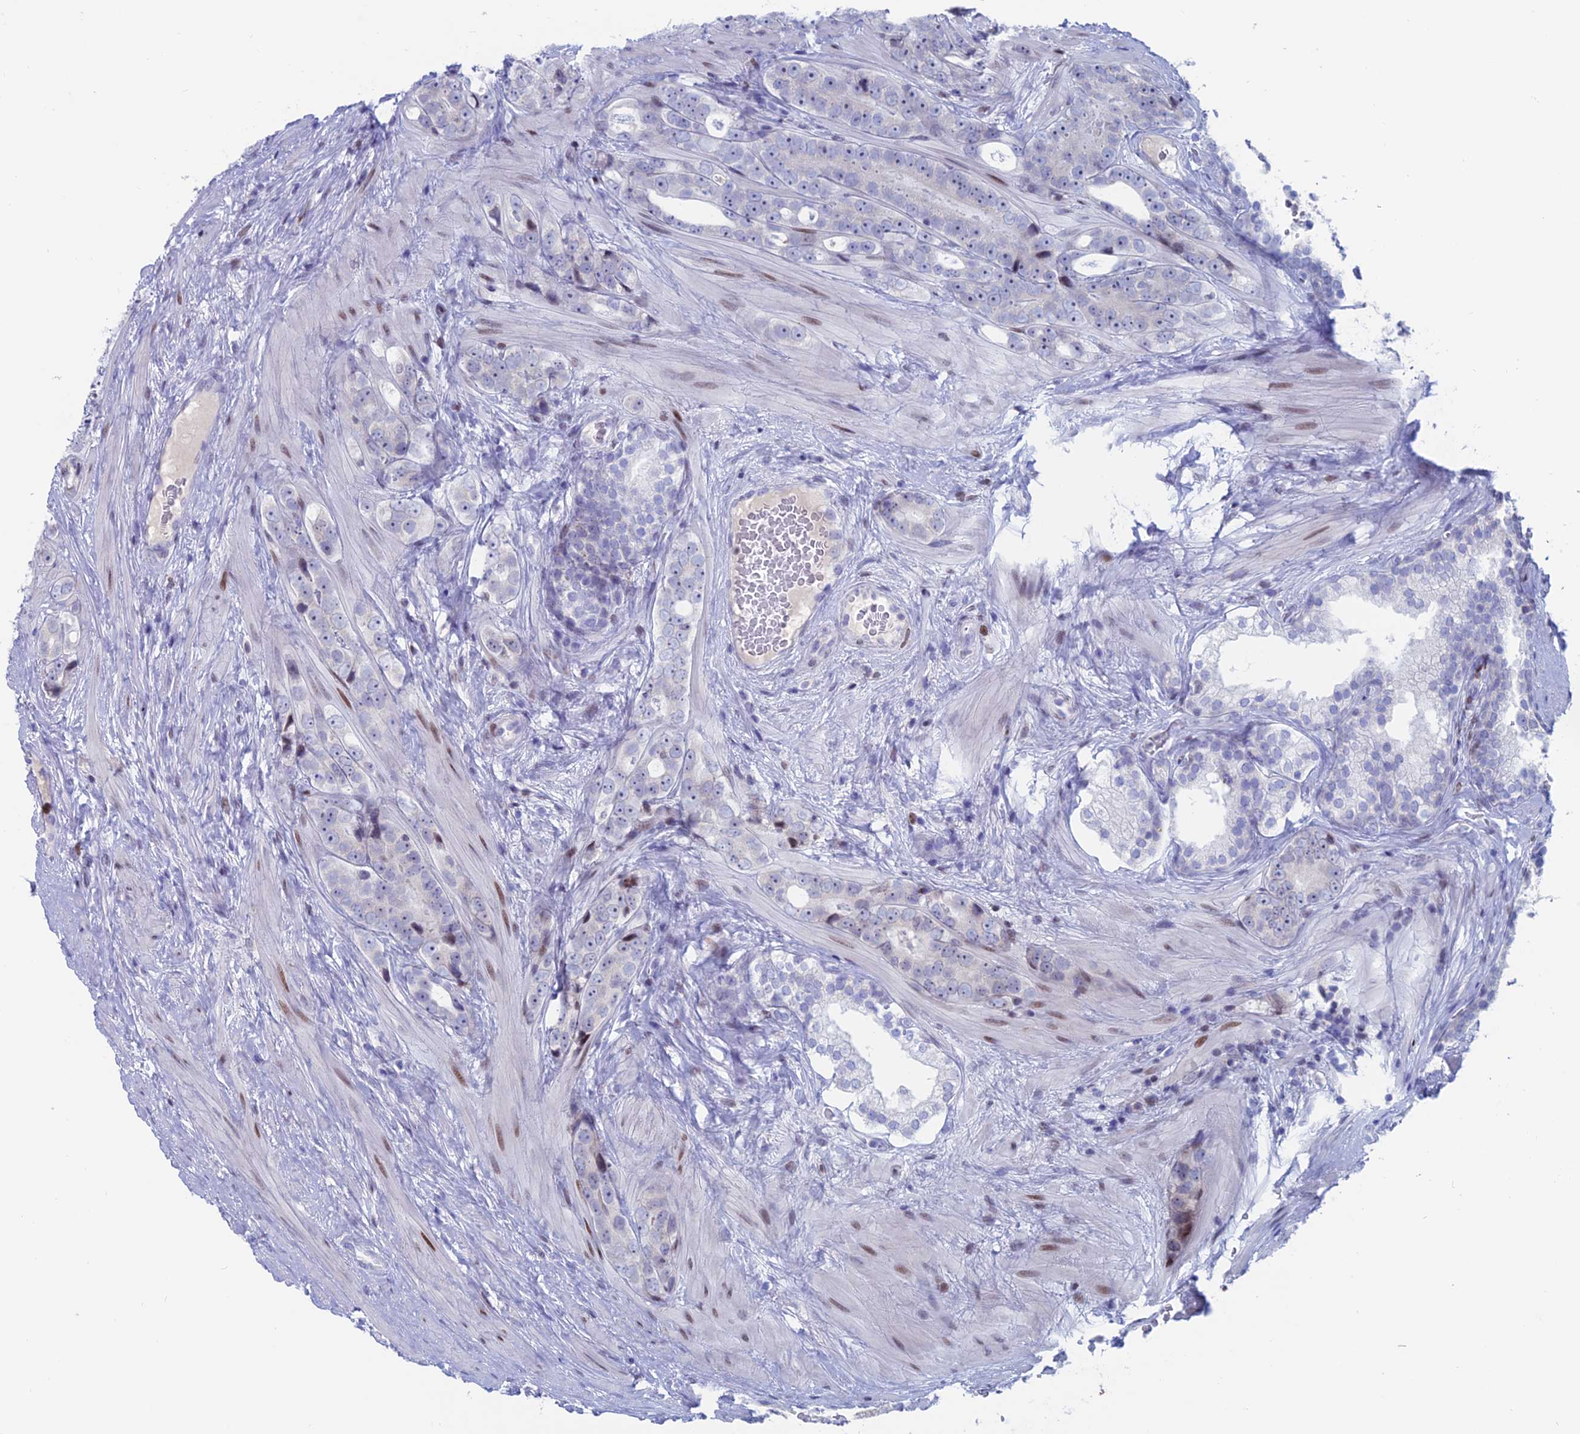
{"staining": {"intensity": "negative", "quantity": "none", "location": "none"}, "tissue": "prostate cancer", "cell_type": "Tumor cells", "image_type": "cancer", "snomed": [{"axis": "morphology", "description": "Adenocarcinoma, High grade"}, {"axis": "topography", "description": "Prostate"}], "caption": "Photomicrograph shows no significant protein staining in tumor cells of prostate adenocarcinoma (high-grade). (Brightfield microscopy of DAB immunohistochemistry (IHC) at high magnification).", "gene": "CERS6", "patient": {"sex": "male", "age": 56}}